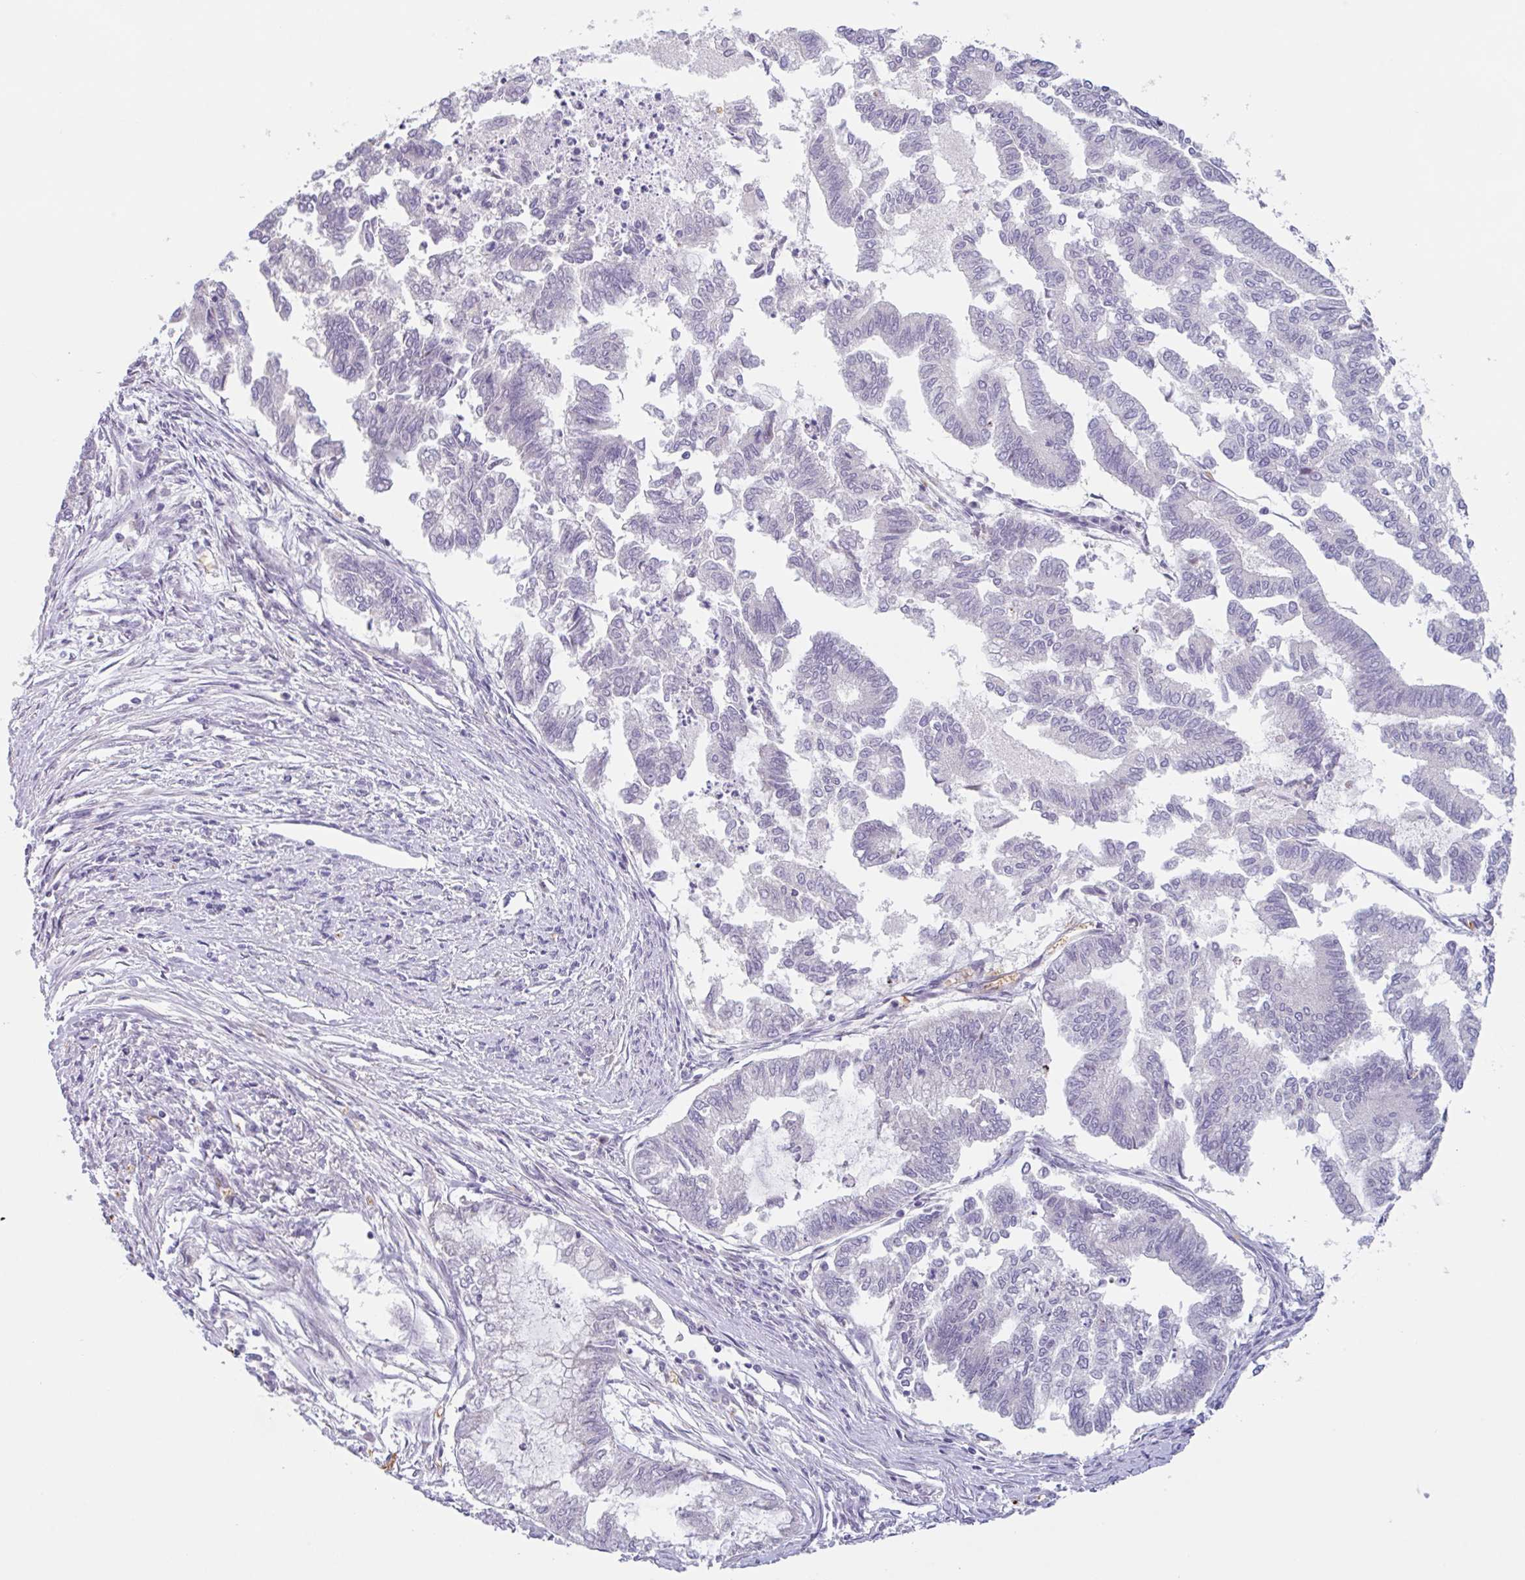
{"staining": {"intensity": "negative", "quantity": "none", "location": "none"}, "tissue": "endometrial cancer", "cell_type": "Tumor cells", "image_type": "cancer", "snomed": [{"axis": "morphology", "description": "Adenocarcinoma, NOS"}, {"axis": "topography", "description": "Endometrium"}], "caption": "Image shows no protein staining in tumor cells of adenocarcinoma (endometrial) tissue.", "gene": "RHAG", "patient": {"sex": "female", "age": 79}}